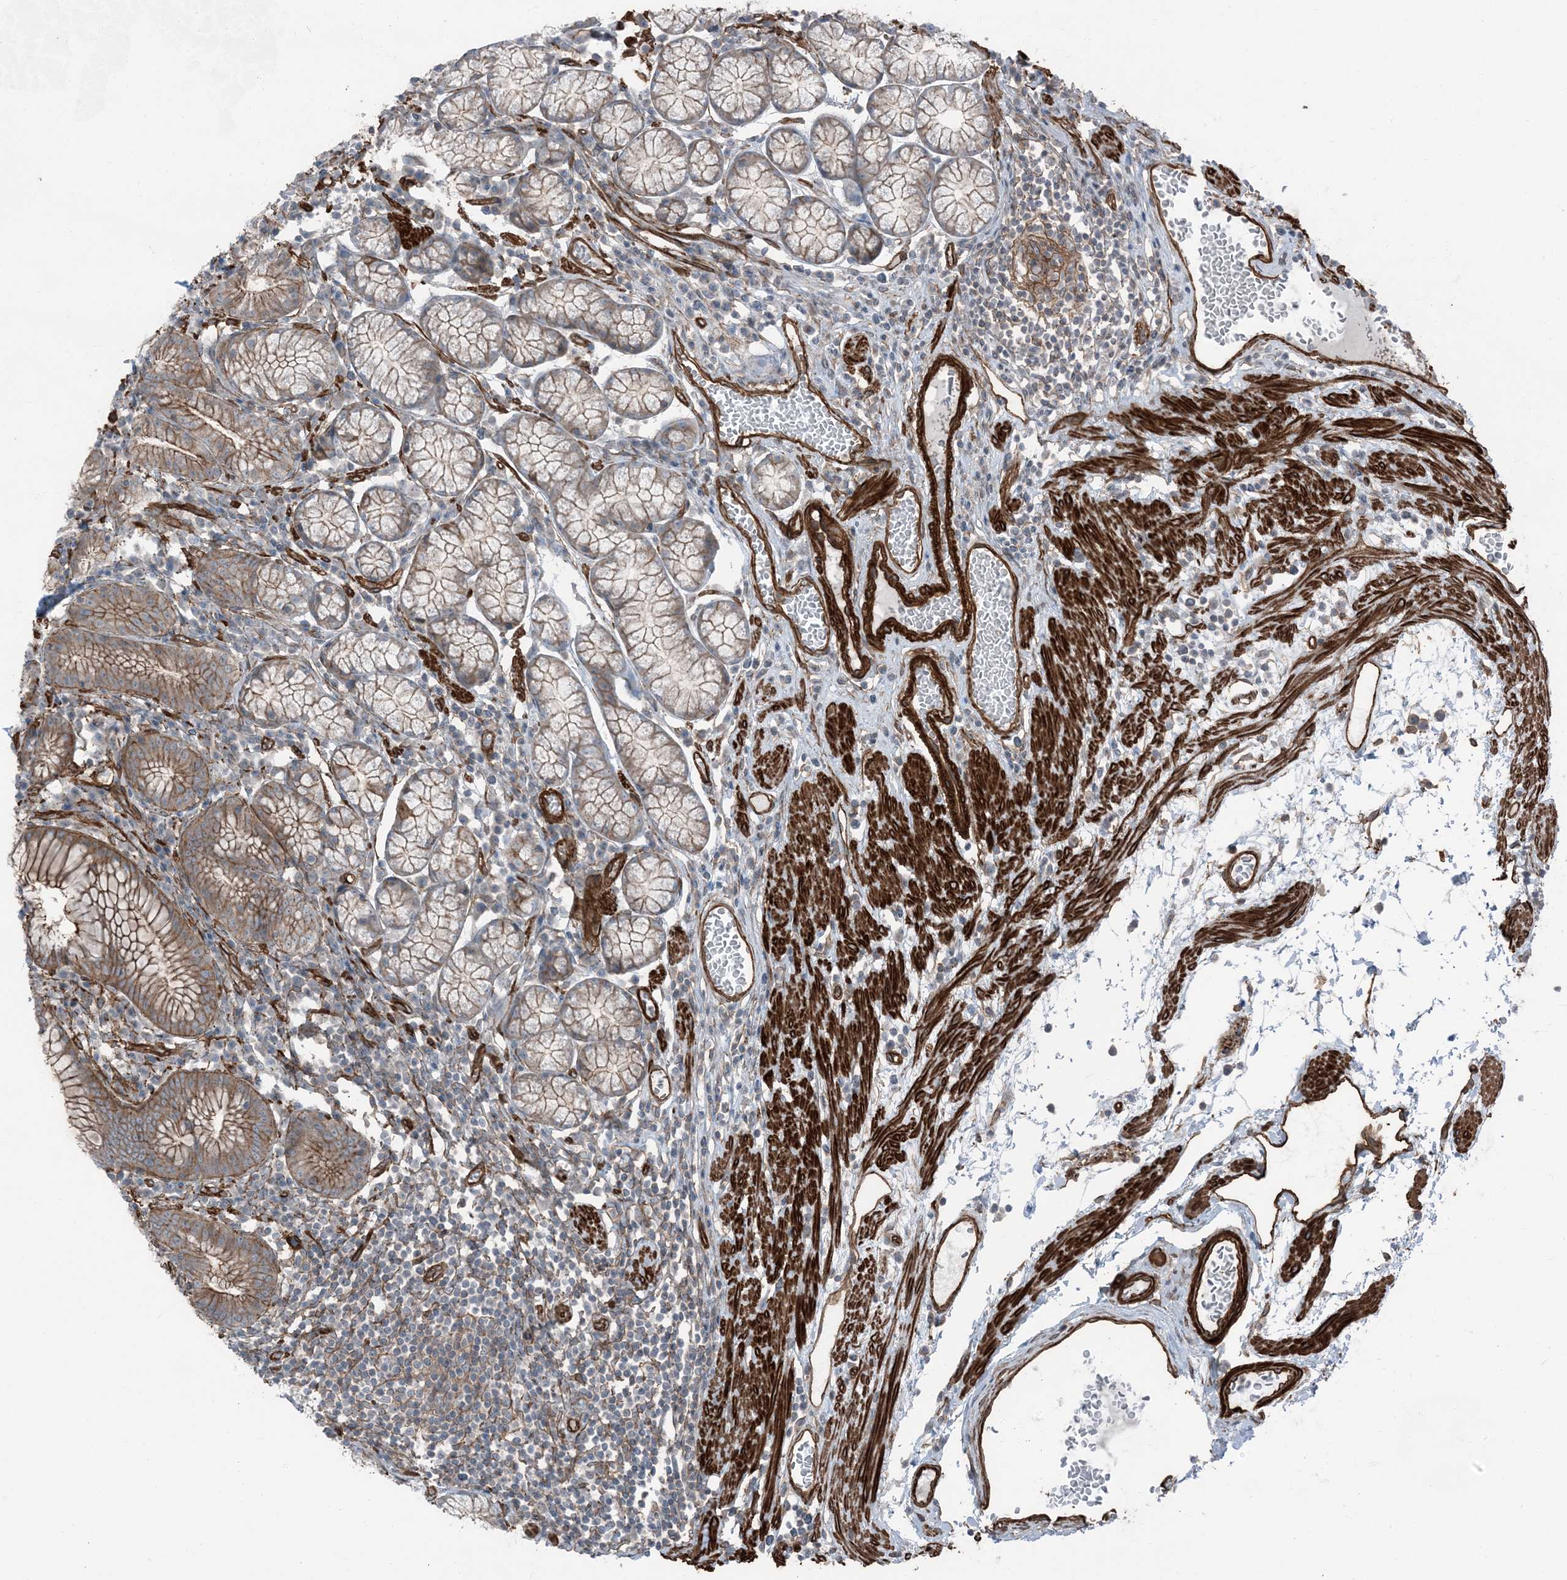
{"staining": {"intensity": "moderate", "quantity": ">75%", "location": "cytoplasmic/membranous"}, "tissue": "stomach", "cell_type": "Glandular cells", "image_type": "normal", "snomed": [{"axis": "morphology", "description": "Normal tissue, NOS"}, {"axis": "topography", "description": "Stomach"}], "caption": "Protein expression by IHC shows moderate cytoplasmic/membranous positivity in approximately >75% of glandular cells in benign stomach.", "gene": "ZFP90", "patient": {"sex": "male", "age": 55}}